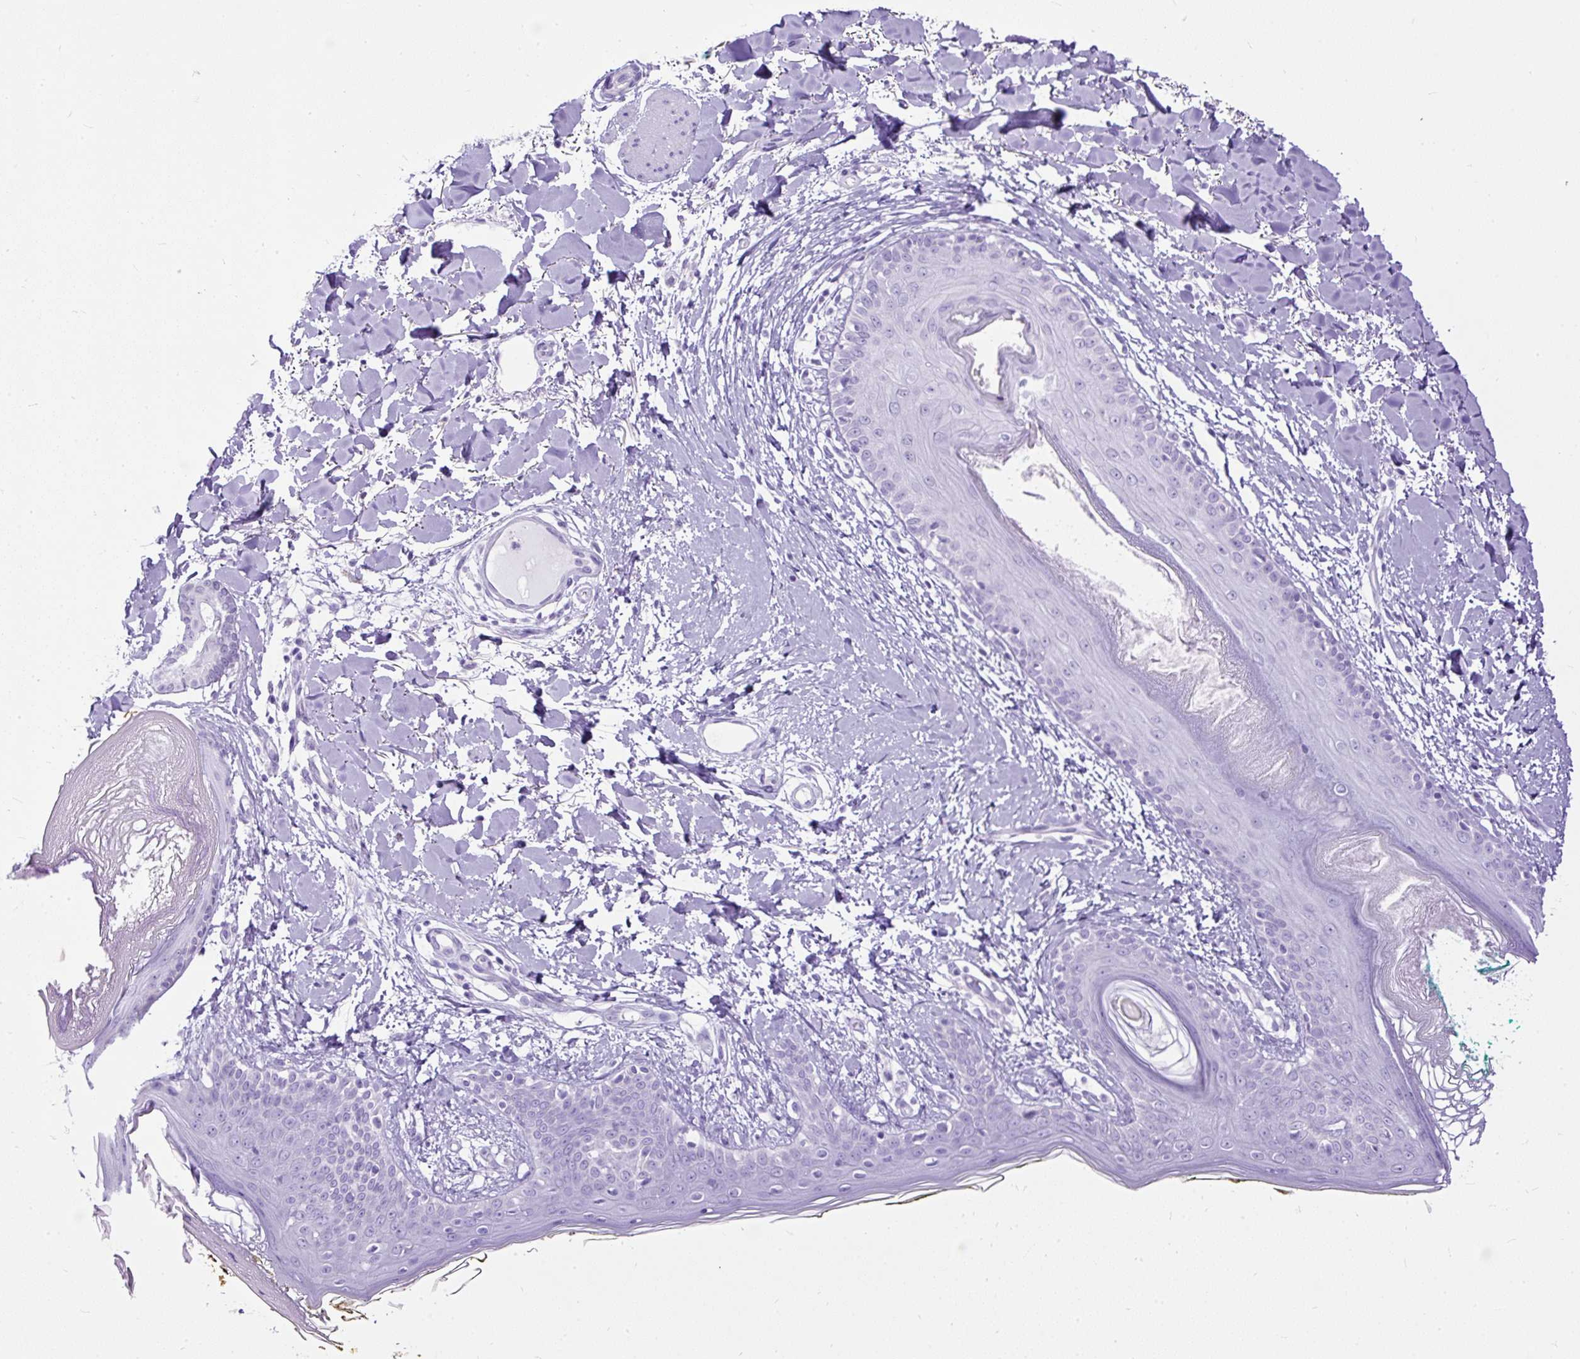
{"staining": {"intensity": "negative", "quantity": "none", "location": "none"}, "tissue": "skin", "cell_type": "Fibroblasts", "image_type": "normal", "snomed": [{"axis": "morphology", "description": "Normal tissue, NOS"}, {"axis": "topography", "description": "Skin"}], "caption": "DAB immunohistochemical staining of unremarkable skin exhibits no significant positivity in fibroblasts.", "gene": "HEY1", "patient": {"sex": "female", "age": 34}}